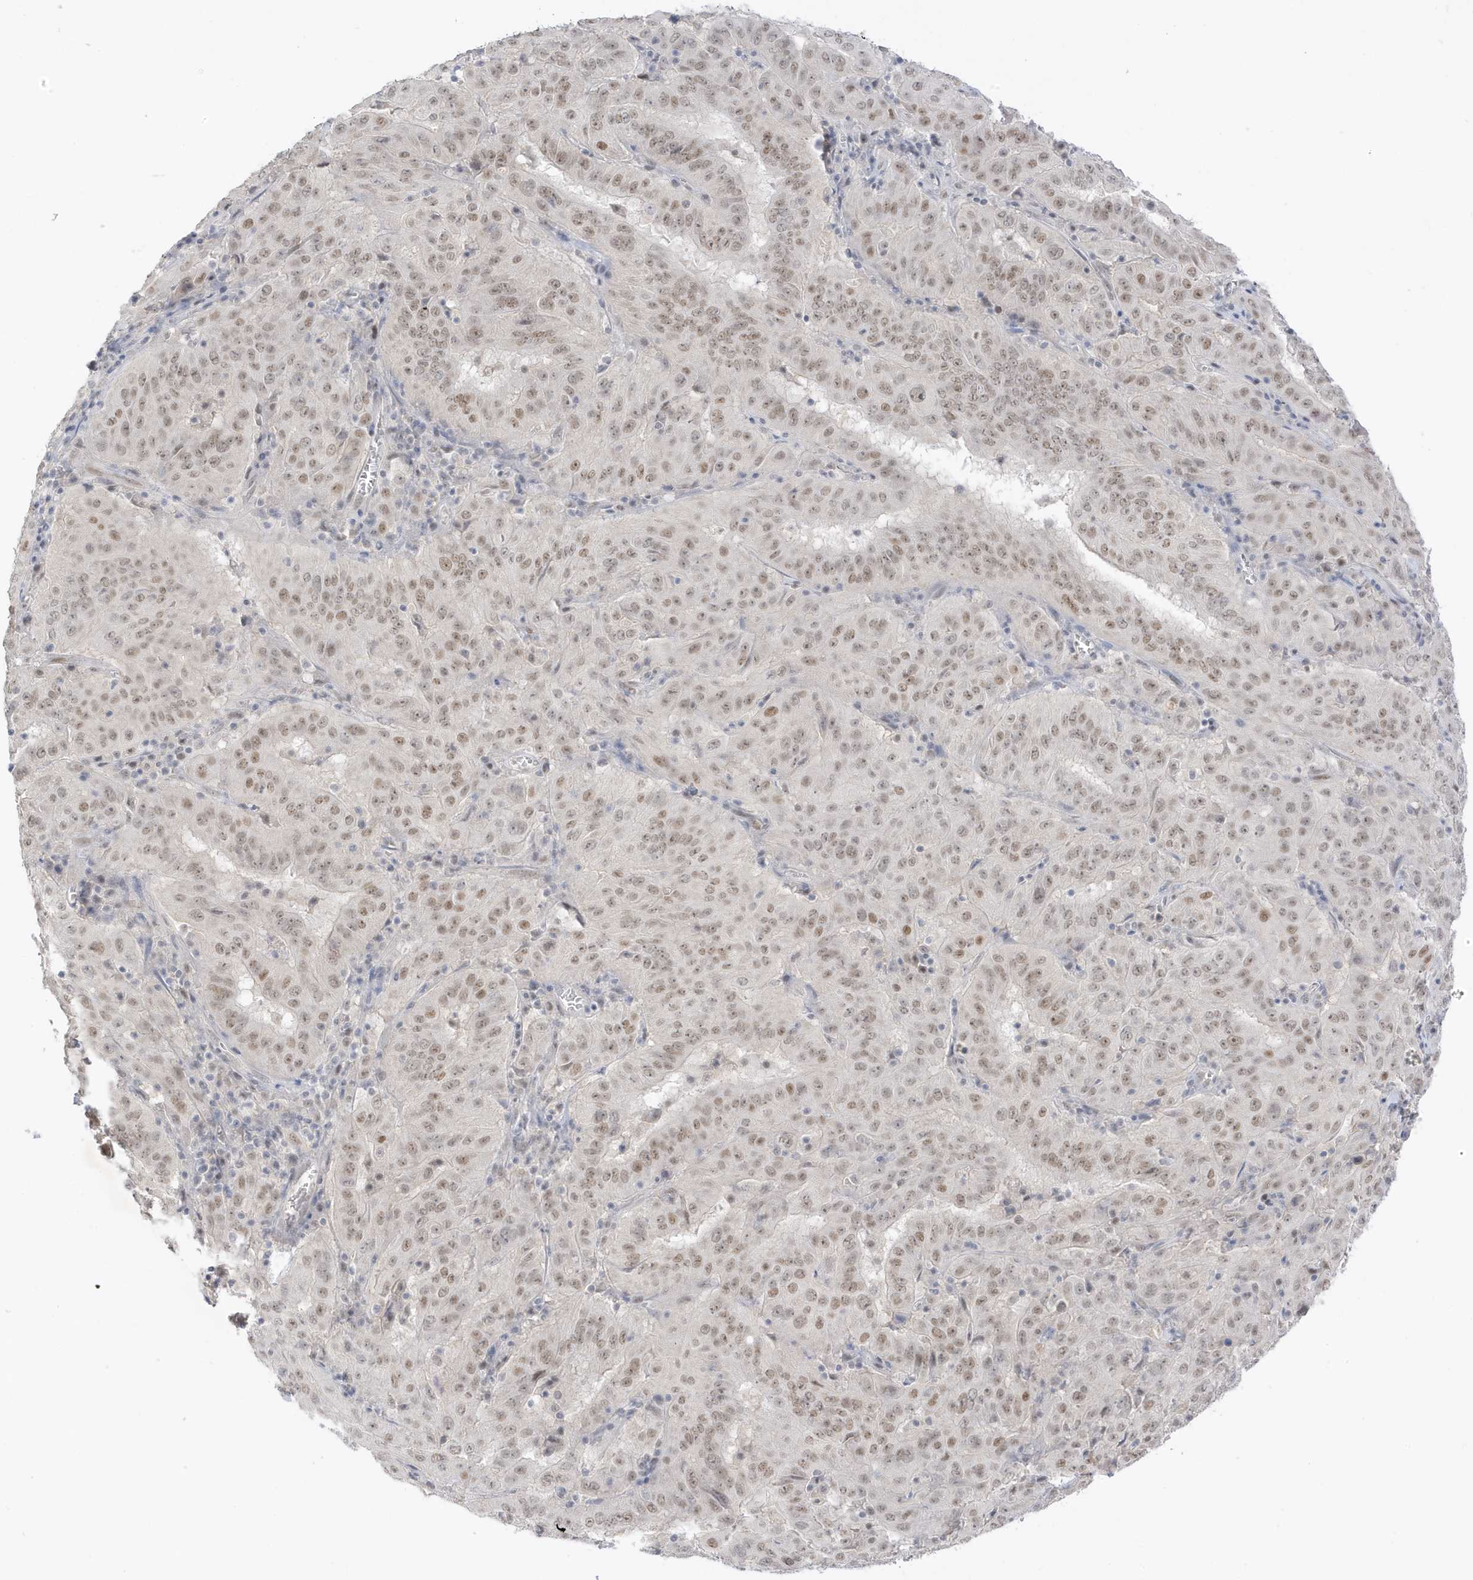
{"staining": {"intensity": "weak", "quantity": ">75%", "location": "nuclear"}, "tissue": "pancreatic cancer", "cell_type": "Tumor cells", "image_type": "cancer", "snomed": [{"axis": "morphology", "description": "Adenocarcinoma, NOS"}, {"axis": "topography", "description": "Pancreas"}], "caption": "Human pancreatic adenocarcinoma stained for a protein (brown) exhibits weak nuclear positive expression in about >75% of tumor cells.", "gene": "MSL3", "patient": {"sex": "male", "age": 63}}